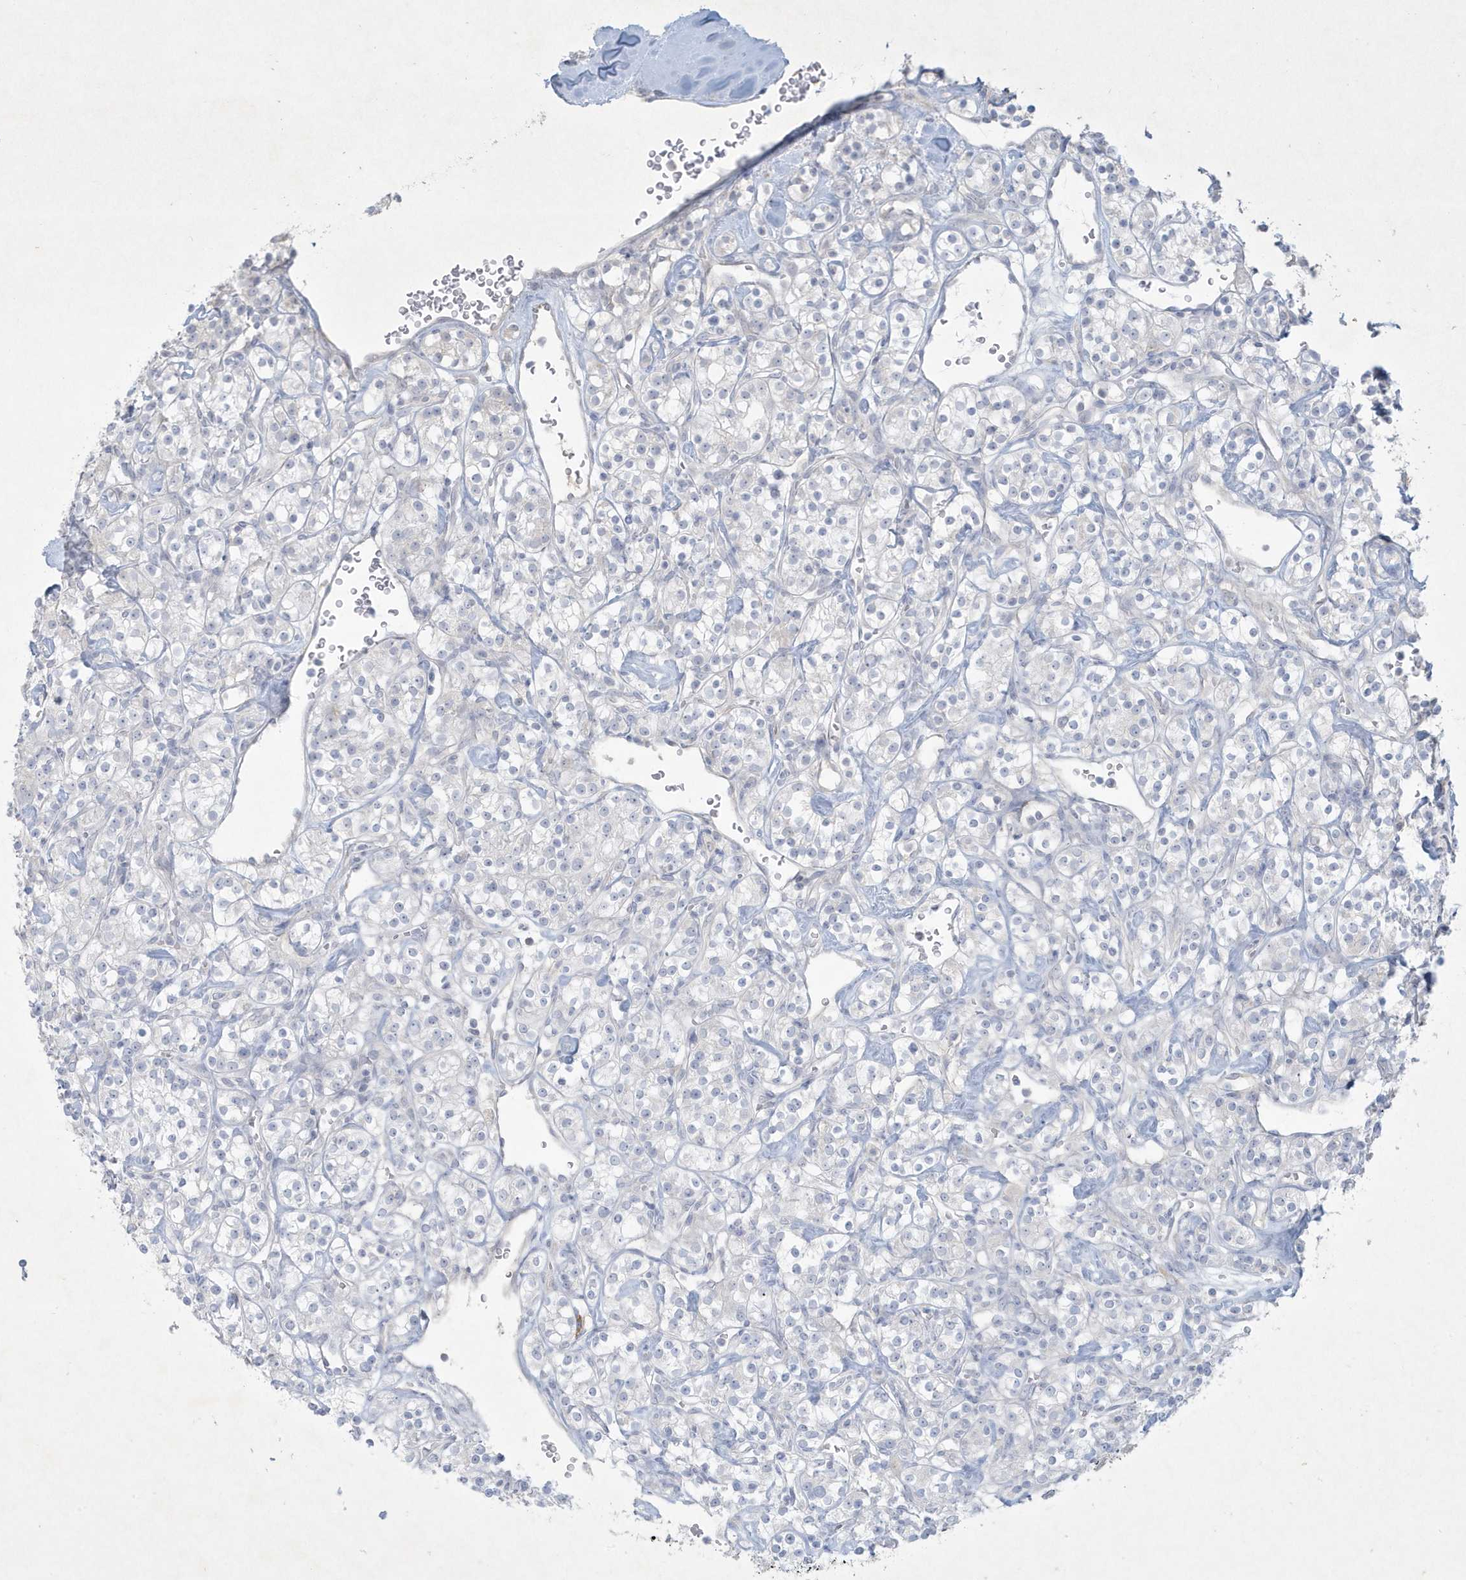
{"staining": {"intensity": "negative", "quantity": "none", "location": "none"}, "tissue": "renal cancer", "cell_type": "Tumor cells", "image_type": "cancer", "snomed": [{"axis": "morphology", "description": "Adenocarcinoma, NOS"}, {"axis": "topography", "description": "Kidney"}], "caption": "This is an immunohistochemistry image of human renal cancer (adenocarcinoma). There is no staining in tumor cells.", "gene": "CCDC24", "patient": {"sex": "male", "age": 77}}